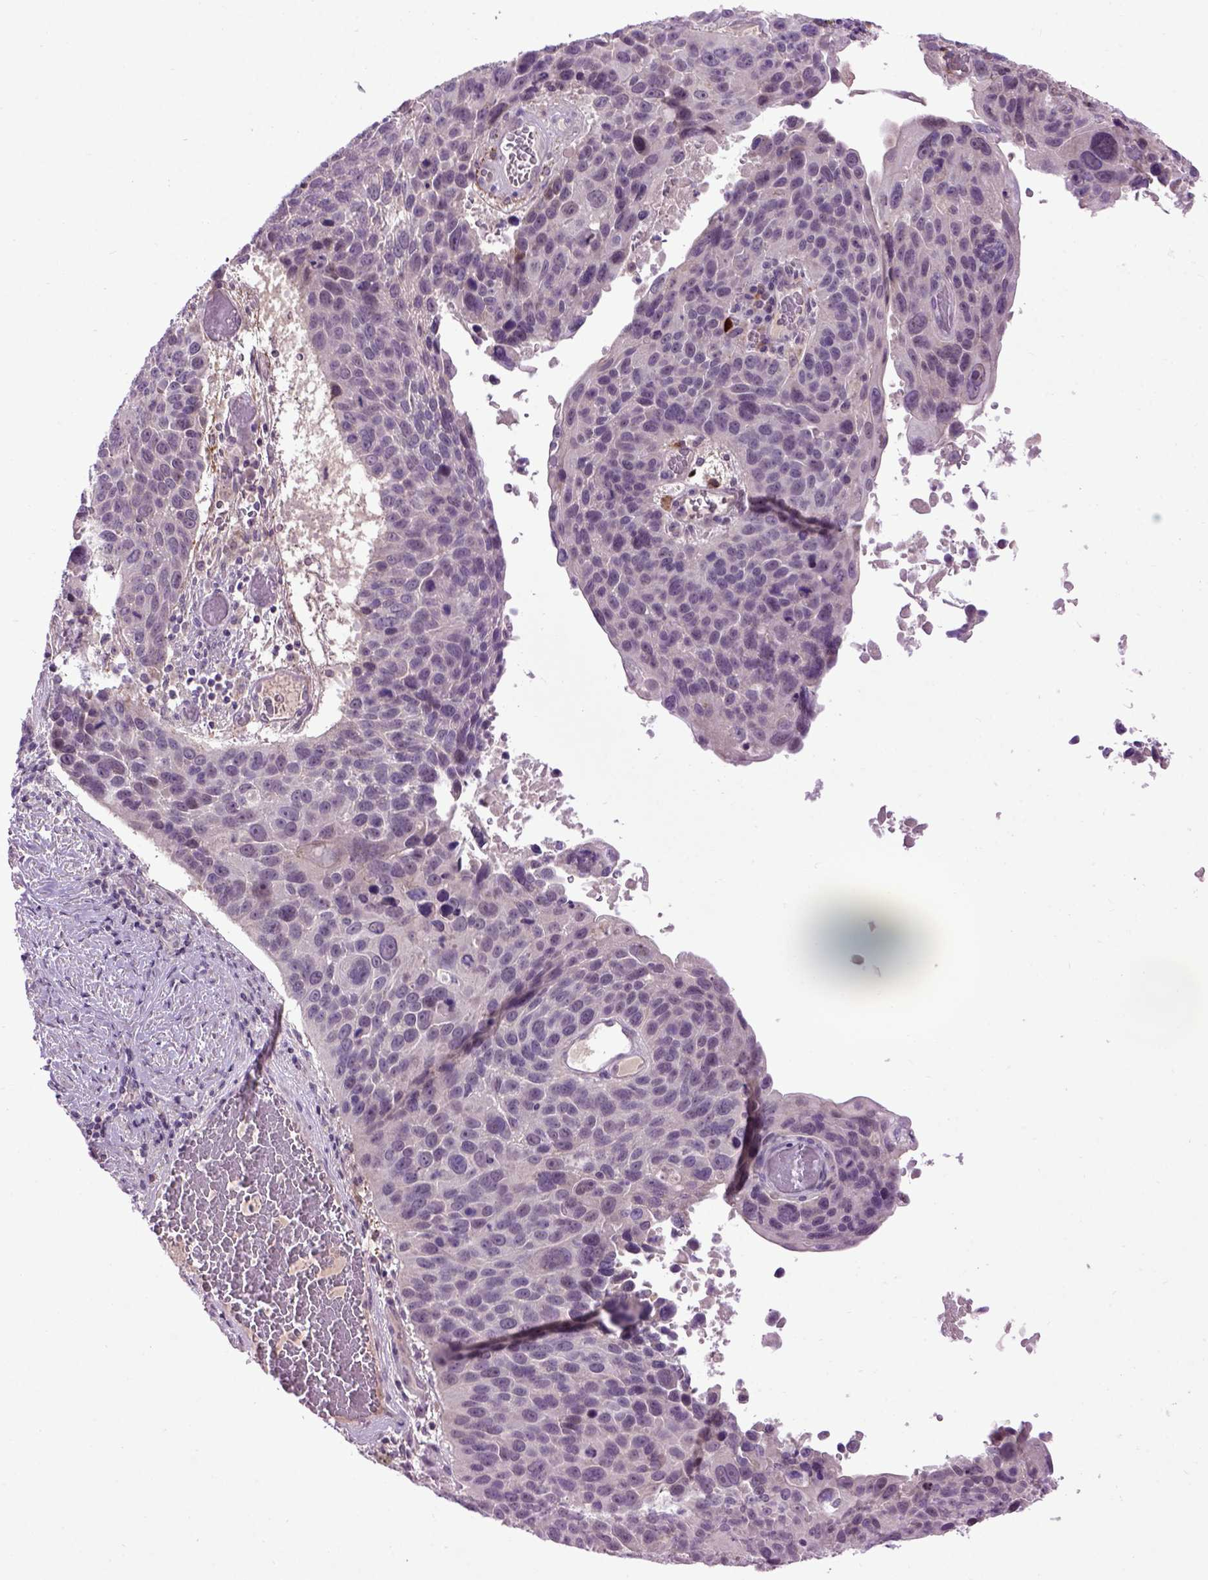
{"staining": {"intensity": "negative", "quantity": "none", "location": "none"}, "tissue": "lung cancer", "cell_type": "Tumor cells", "image_type": "cancer", "snomed": [{"axis": "morphology", "description": "Squamous cell carcinoma, NOS"}, {"axis": "topography", "description": "Lung"}], "caption": "Immunohistochemical staining of human lung cancer shows no significant positivity in tumor cells. (Stains: DAB IHC with hematoxylin counter stain, Microscopy: brightfield microscopy at high magnification).", "gene": "EMILIN3", "patient": {"sex": "male", "age": 68}}